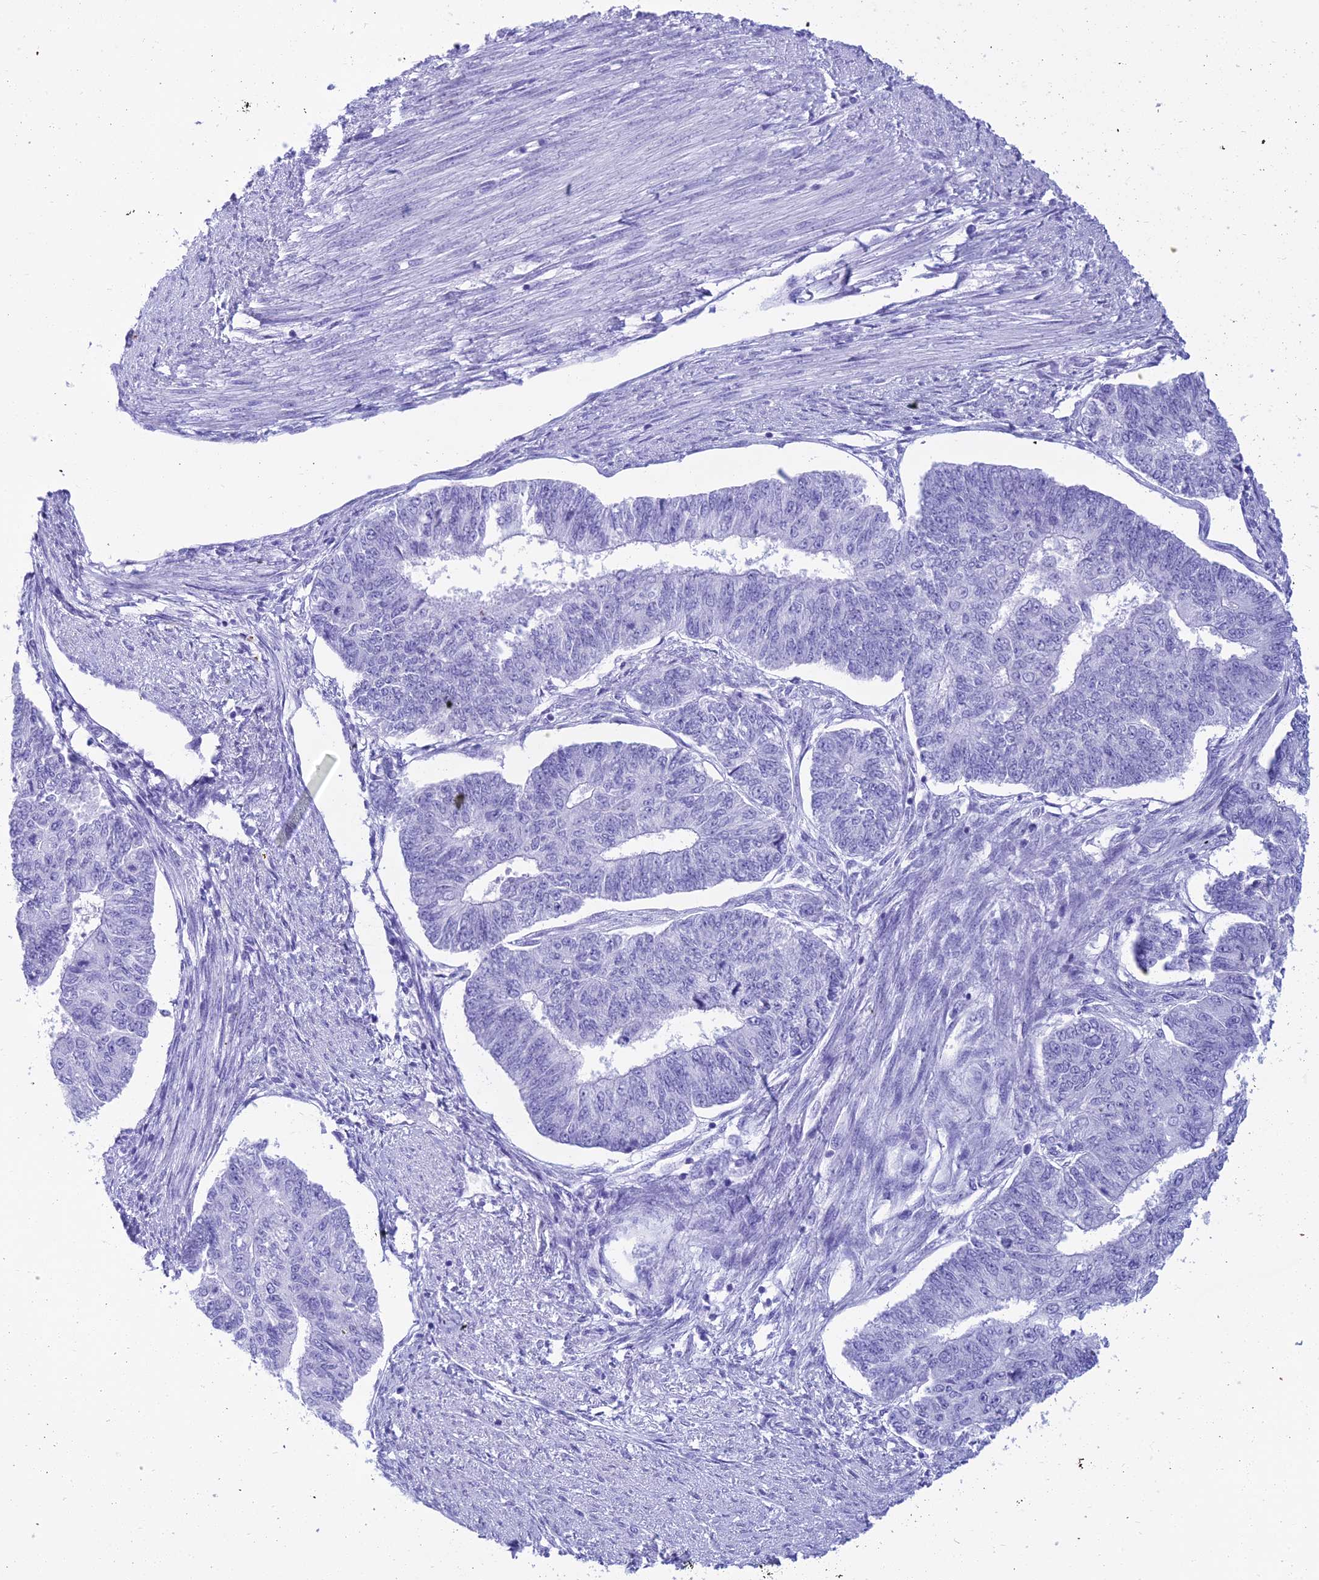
{"staining": {"intensity": "negative", "quantity": "none", "location": "none"}, "tissue": "endometrial cancer", "cell_type": "Tumor cells", "image_type": "cancer", "snomed": [{"axis": "morphology", "description": "Adenocarcinoma, NOS"}, {"axis": "topography", "description": "Endometrium"}], "caption": "An image of endometrial cancer stained for a protein reveals no brown staining in tumor cells. (Stains: DAB IHC with hematoxylin counter stain, Microscopy: brightfield microscopy at high magnification).", "gene": "ZNF442", "patient": {"sex": "female", "age": 32}}